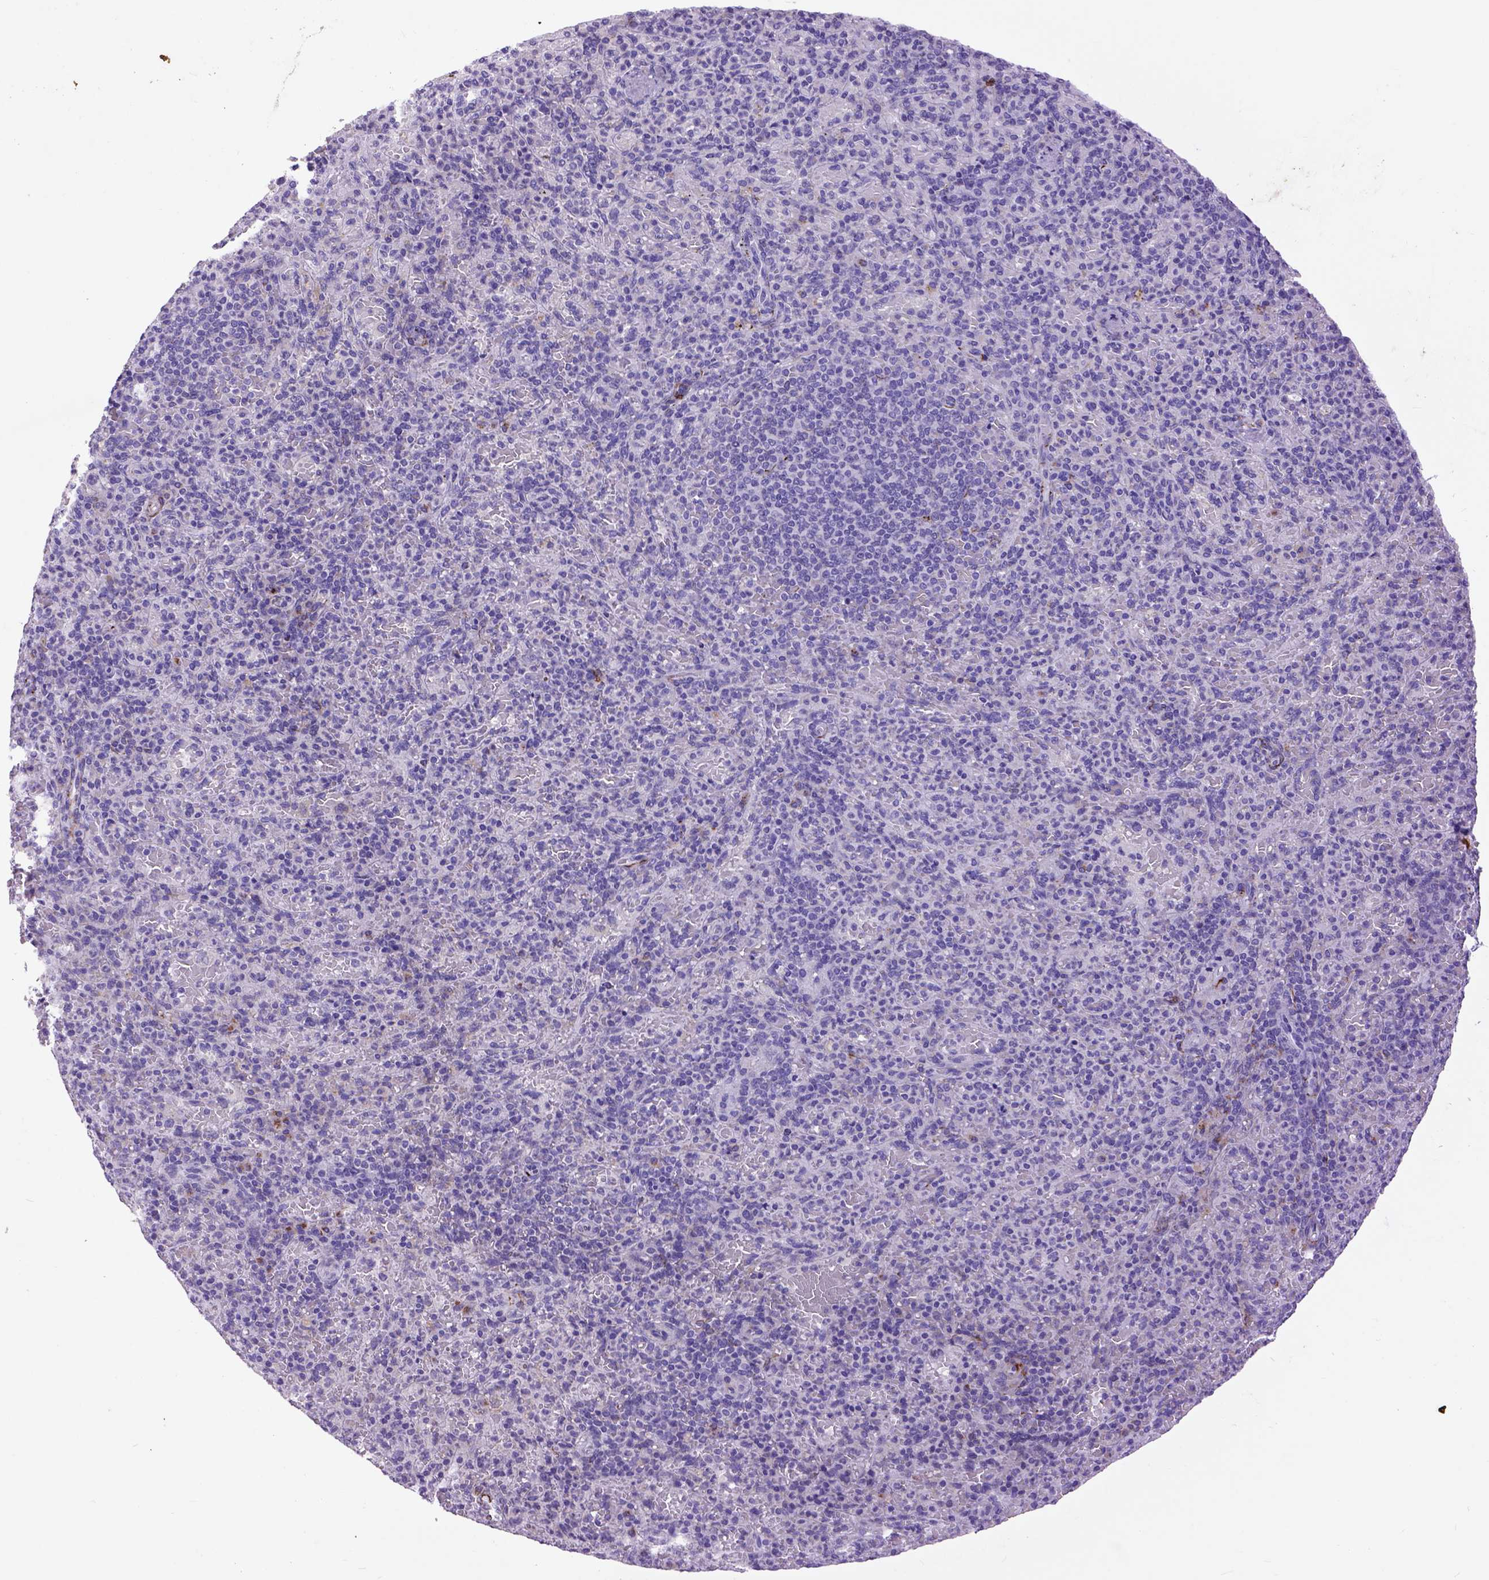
{"staining": {"intensity": "negative", "quantity": "none", "location": "none"}, "tissue": "spleen", "cell_type": "Cells in red pulp", "image_type": "normal", "snomed": [{"axis": "morphology", "description": "Normal tissue, NOS"}, {"axis": "topography", "description": "Spleen"}], "caption": "This micrograph is of normal spleen stained with IHC to label a protein in brown with the nuclei are counter-stained blue. There is no expression in cells in red pulp.", "gene": "RAB25", "patient": {"sex": "female", "age": 74}}